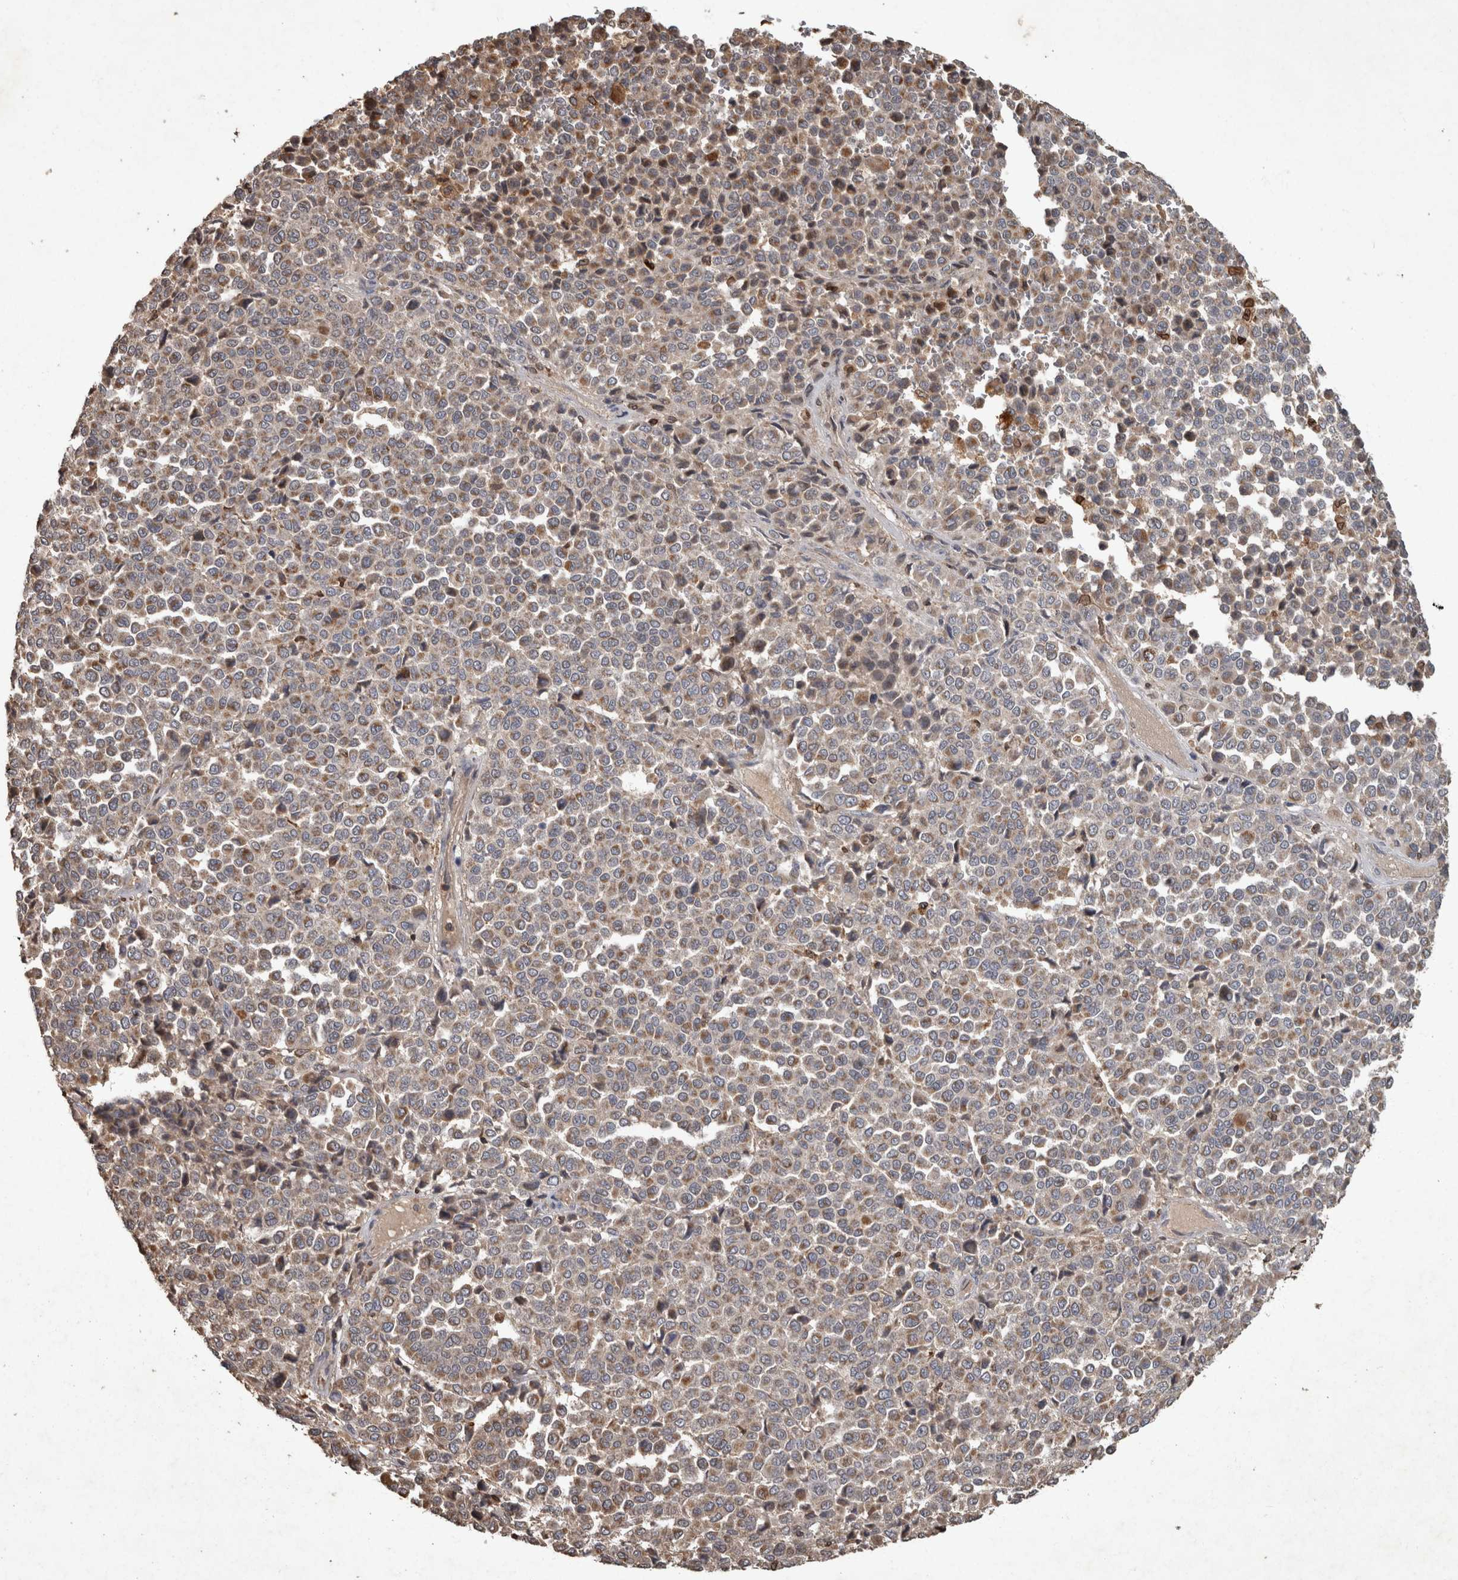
{"staining": {"intensity": "weak", "quantity": ">75%", "location": "cytoplasmic/membranous"}, "tissue": "melanoma", "cell_type": "Tumor cells", "image_type": "cancer", "snomed": [{"axis": "morphology", "description": "Malignant melanoma, Metastatic site"}, {"axis": "topography", "description": "Pancreas"}], "caption": "Malignant melanoma (metastatic site) was stained to show a protein in brown. There is low levels of weak cytoplasmic/membranous positivity in about >75% of tumor cells. (brown staining indicates protein expression, while blue staining denotes nuclei).", "gene": "PPP1R3C", "patient": {"sex": "female", "age": 30}}